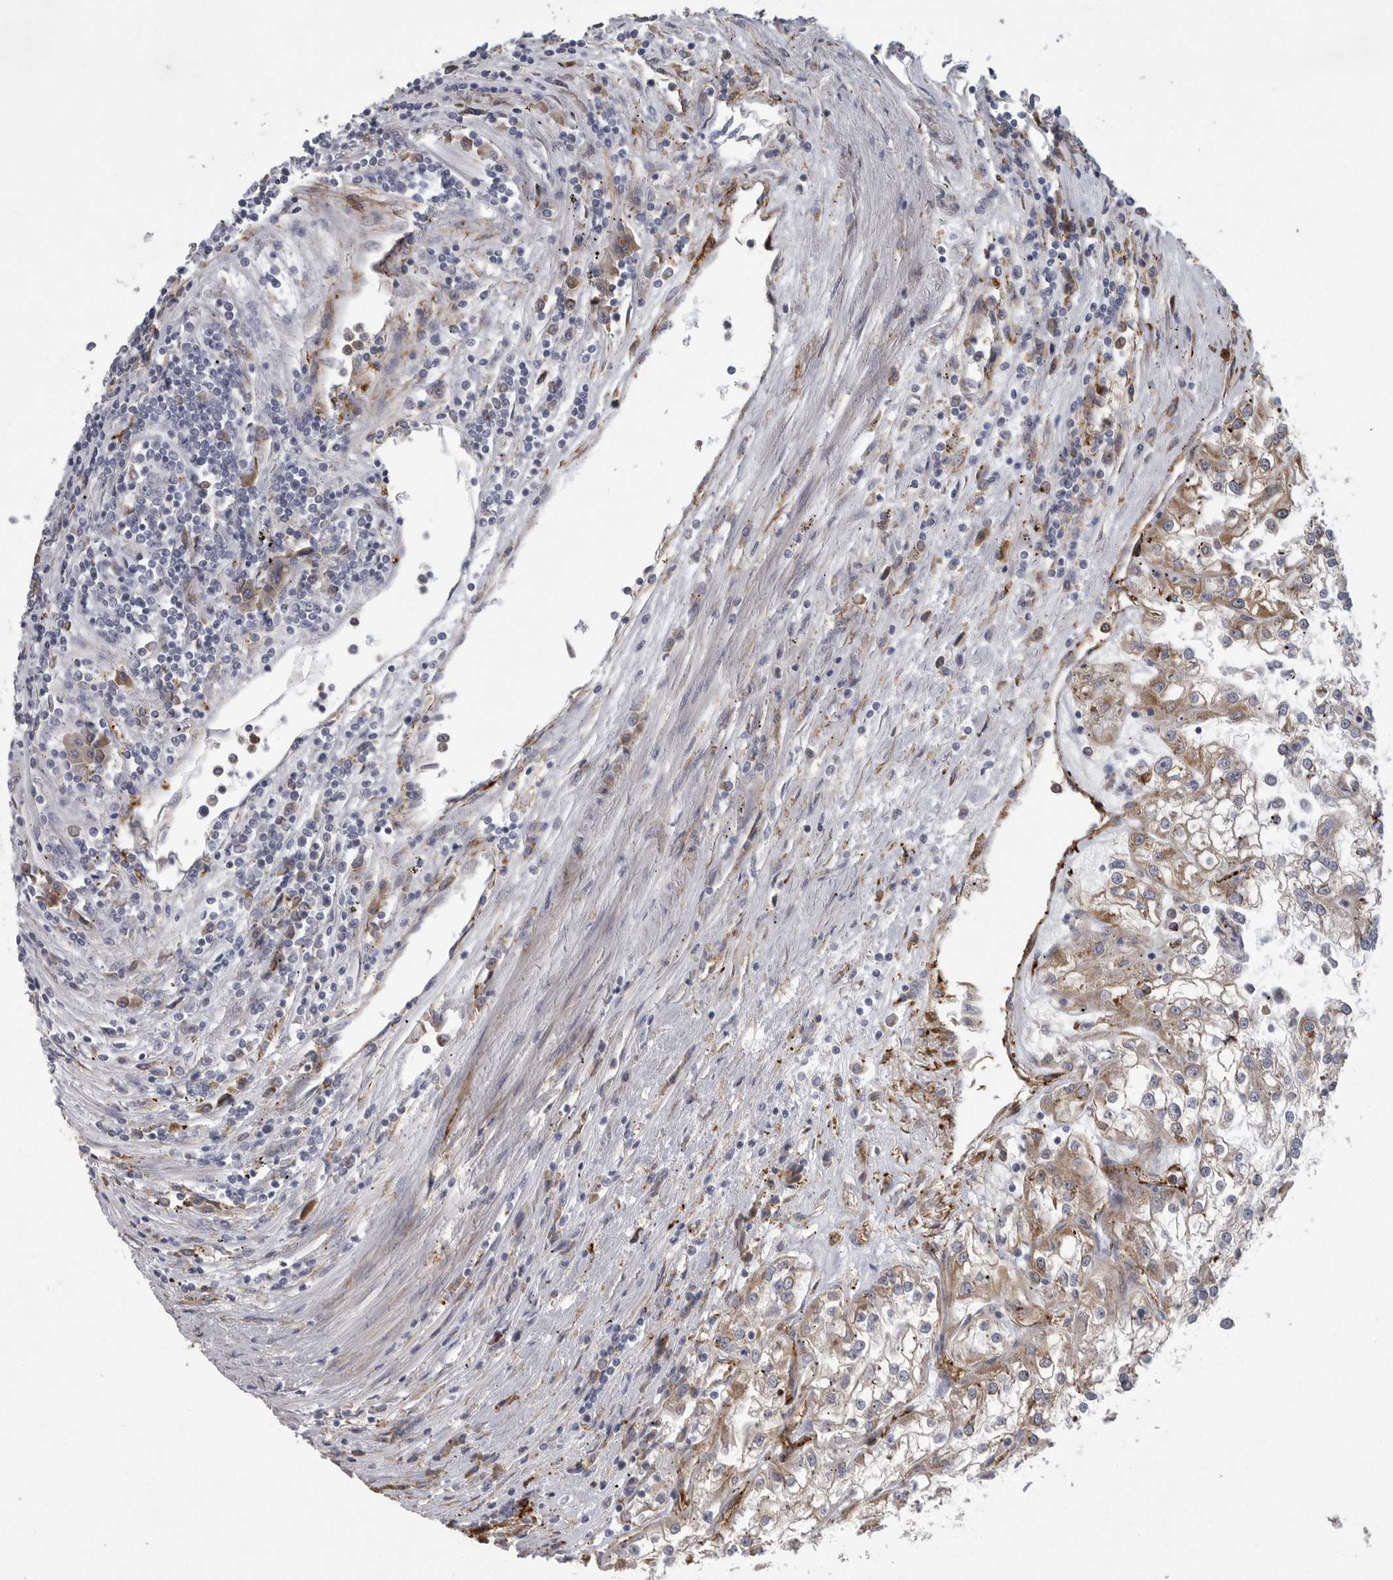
{"staining": {"intensity": "strong", "quantity": ">75%", "location": "cytoplasmic/membranous"}, "tissue": "renal cancer", "cell_type": "Tumor cells", "image_type": "cancer", "snomed": [{"axis": "morphology", "description": "Adenocarcinoma, NOS"}, {"axis": "topography", "description": "Kidney"}], "caption": "Human renal cancer stained with a protein marker reveals strong staining in tumor cells.", "gene": "MINPP1", "patient": {"sex": "female", "age": 52}}